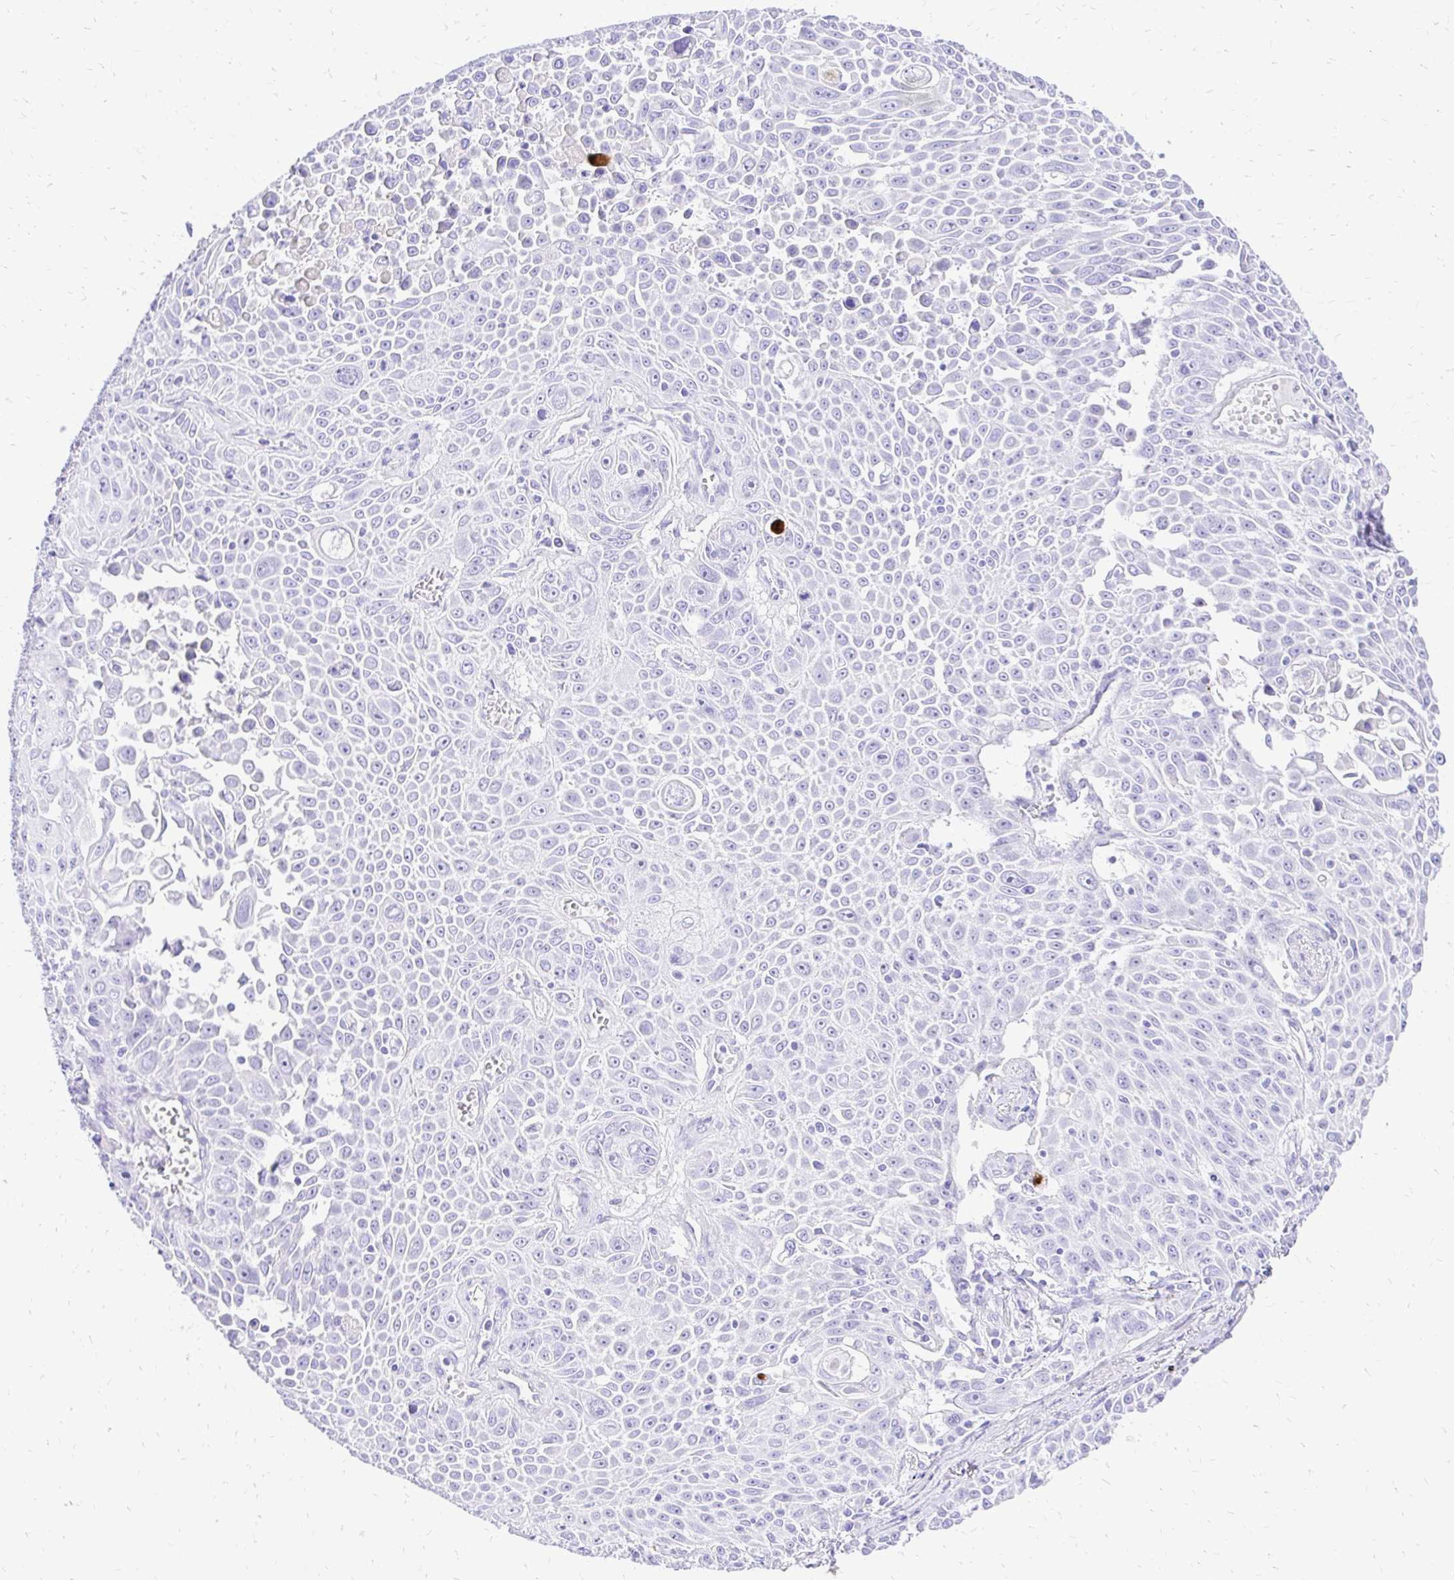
{"staining": {"intensity": "negative", "quantity": "none", "location": "none"}, "tissue": "lung cancer", "cell_type": "Tumor cells", "image_type": "cancer", "snomed": [{"axis": "morphology", "description": "Squamous cell carcinoma, NOS"}, {"axis": "morphology", "description": "Squamous cell carcinoma, metastatic, NOS"}, {"axis": "topography", "description": "Lymph node"}, {"axis": "topography", "description": "Lung"}], "caption": "Immunohistochemistry (IHC) micrograph of human metastatic squamous cell carcinoma (lung) stained for a protein (brown), which exhibits no positivity in tumor cells.", "gene": "S100G", "patient": {"sex": "female", "age": 62}}